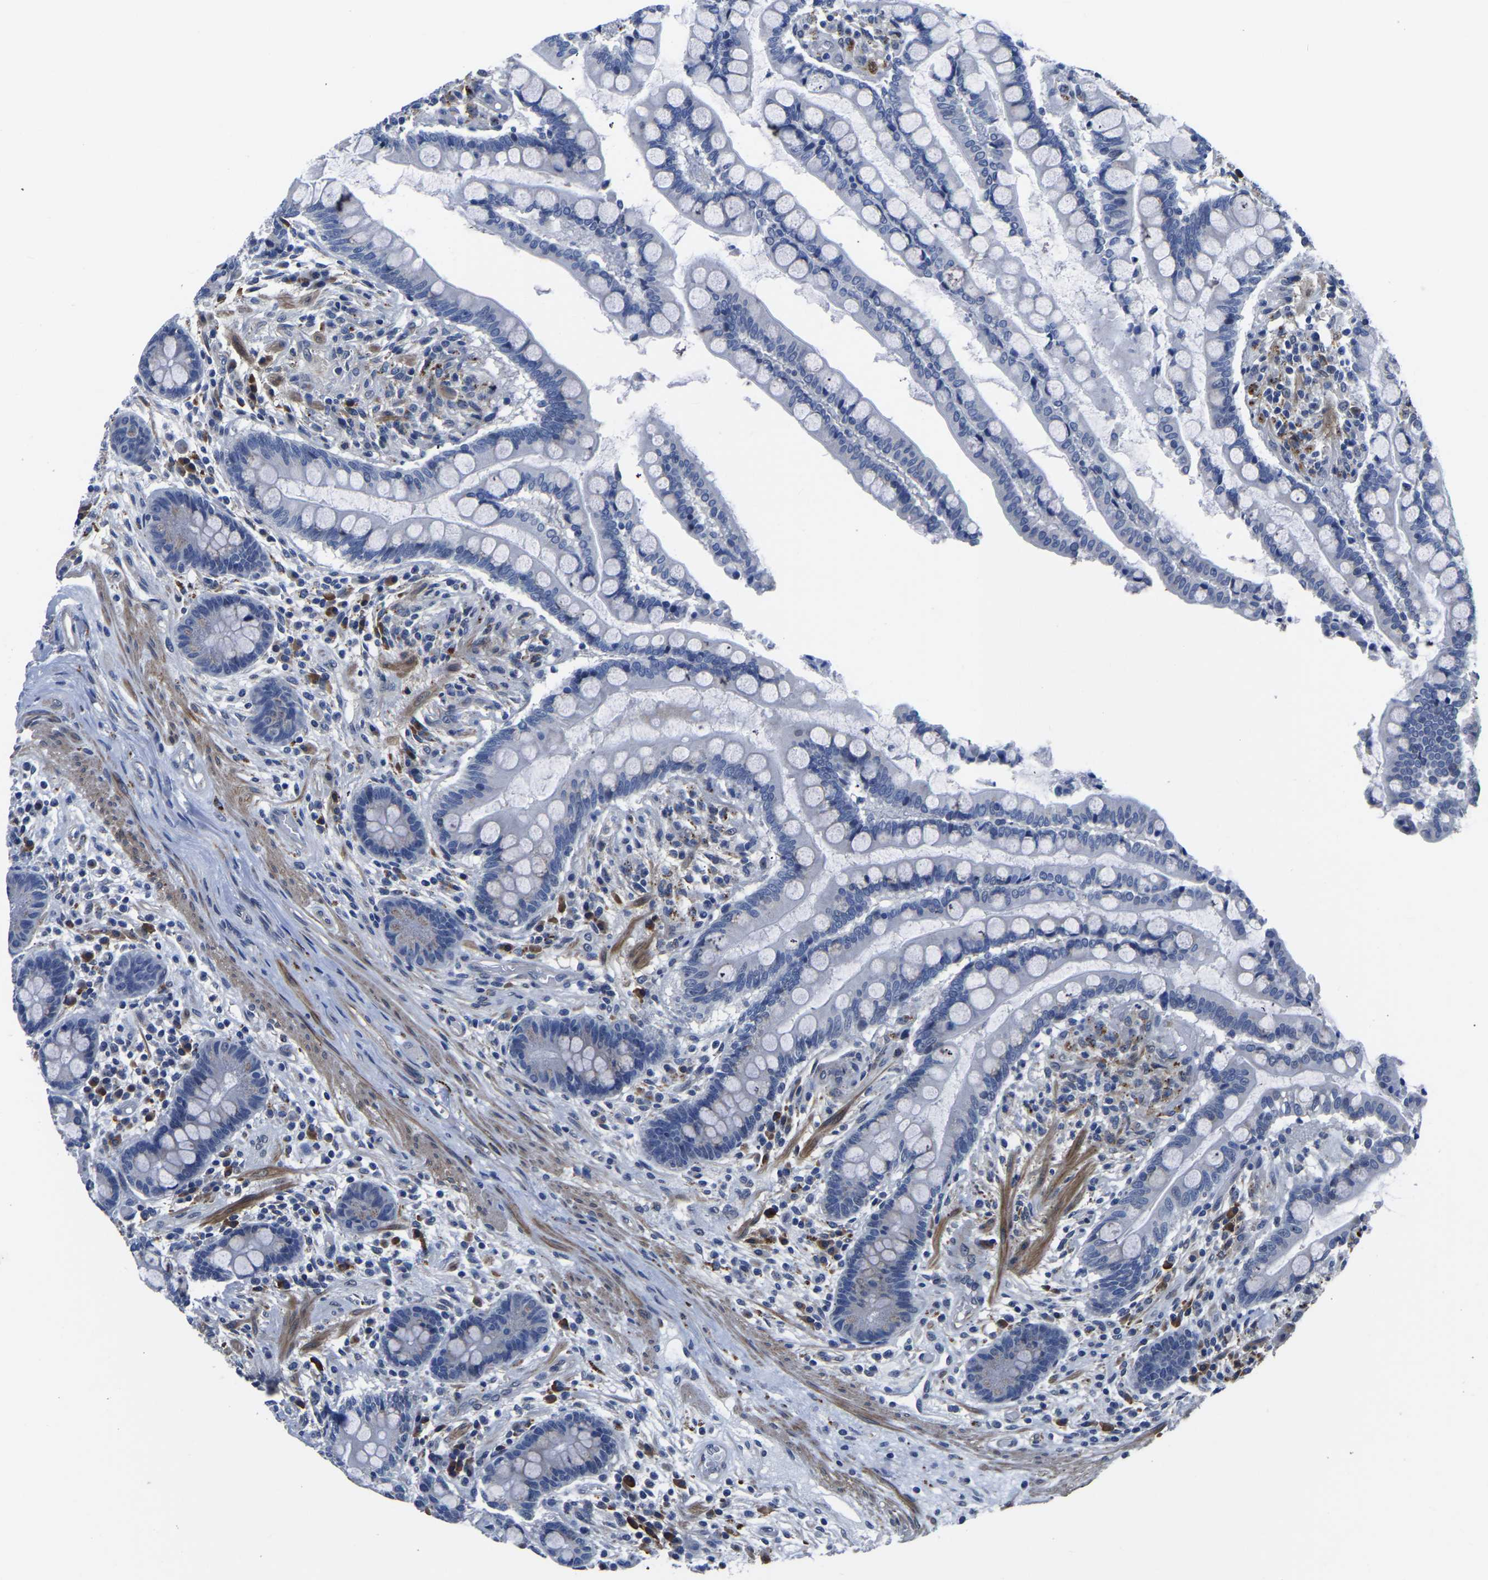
{"staining": {"intensity": "negative", "quantity": "none", "location": "none"}, "tissue": "colon", "cell_type": "Endothelial cells", "image_type": "normal", "snomed": [{"axis": "morphology", "description": "Normal tissue, NOS"}, {"axis": "topography", "description": "Colon"}], "caption": "Immunohistochemistry (IHC) image of benign colon stained for a protein (brown), which shows no staining in endothelial cells.", "gene": "PDLIM7", "patient": {"sex": "male", "age": 73}}